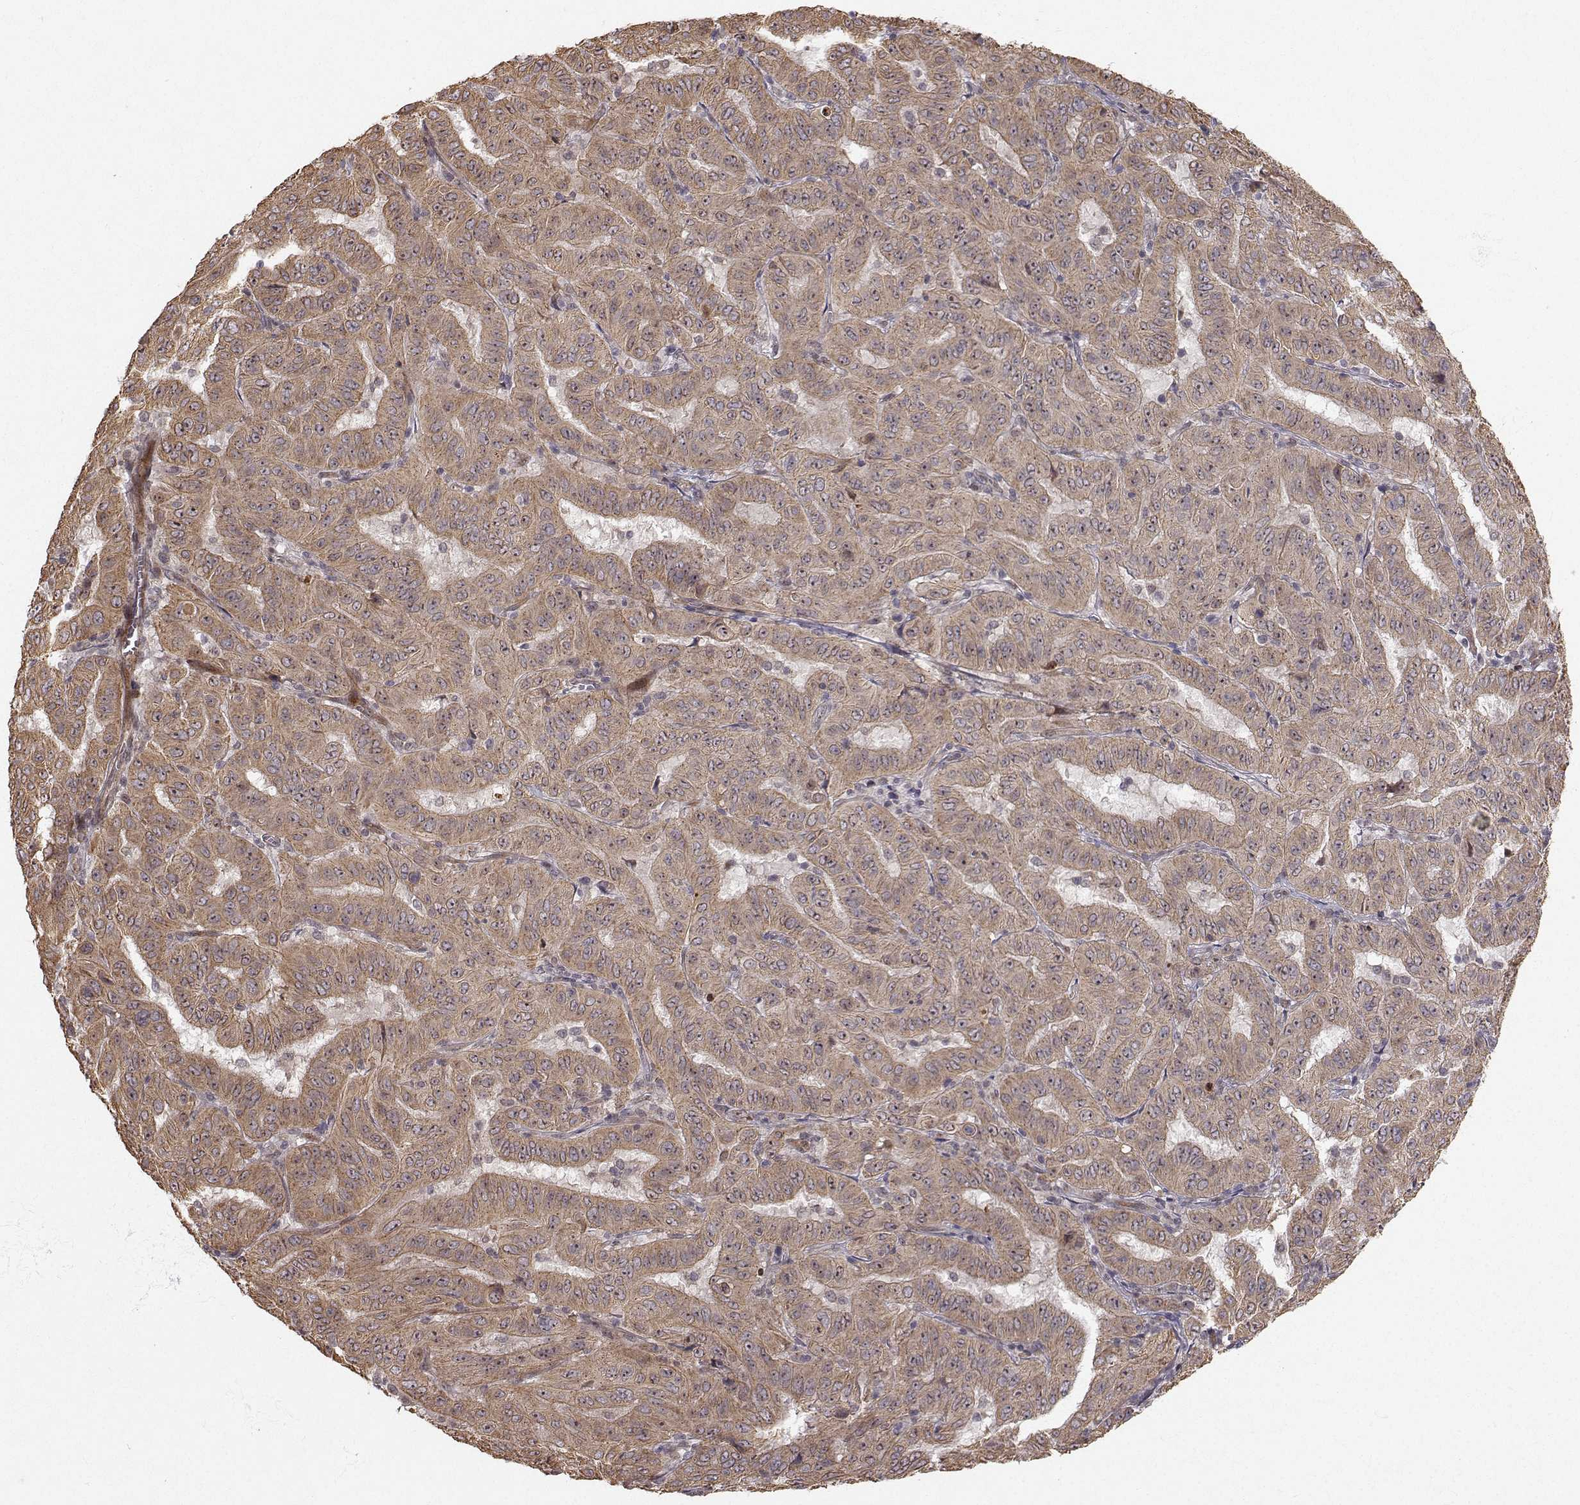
{"staining": {"intensity": "weak", "quantity": ">75%", "location": "cytoplasmic/membranous"}, "tissue": "pancreatic cancer", "cell_type": "Tumor cells", "image_type": "cancer", "snomed": [{"axis": "morphology", "description": "Adenocarcinoma, NOS"}, {"axis": "topography", "description": "Pancreas"}], "caption": "Immunohistochemical staining of adenocarcinoma (pancreatic) reveals low levels of weak cytoplasmic/membranous positivity in approximately >75% of tumor cells.", "gene": "APC", "patient": {"sex": "male", "age": 63}}